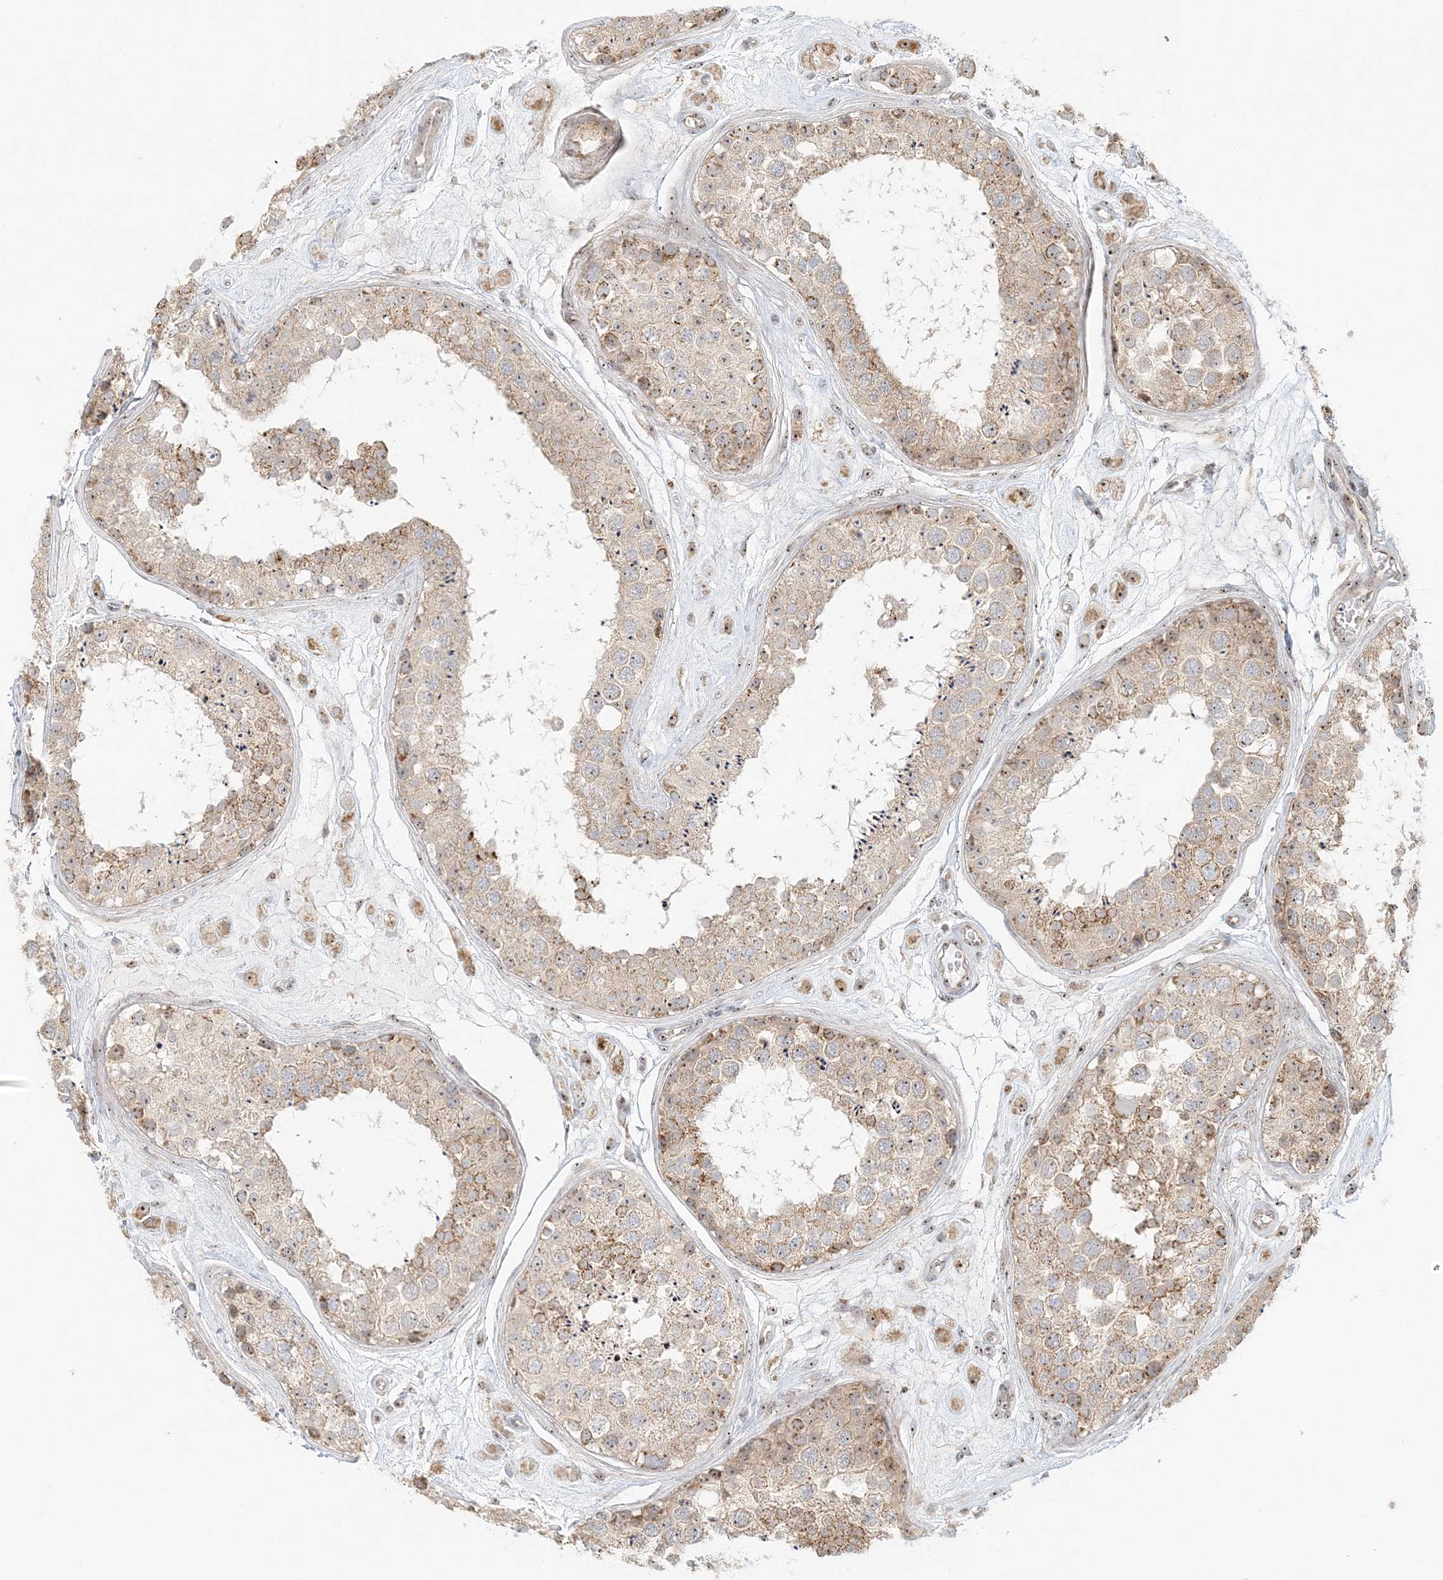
{"staining": {"intensity": "weak", "quantity": "25%-75%", "location": "nuclear"}, "tissue": "testis", "cell_type": "Cells in seminiferous ducts", "image_type": "normal", "snomed": [{"axis": "morphology", "description": "Normal tissue, NOS"}, {"axis": "topography", "description": "Testis"}], "caption": "Protein staining of unremarkable testis demonstrates weak nuclear staining in approximately 25%-75% of cells in seminiferous ducts. The protein of interest is shown in brown color, while the nuclei are stained blue.", "gene": "UBE2F", "patient": {"sex": "male", "age": 25}}